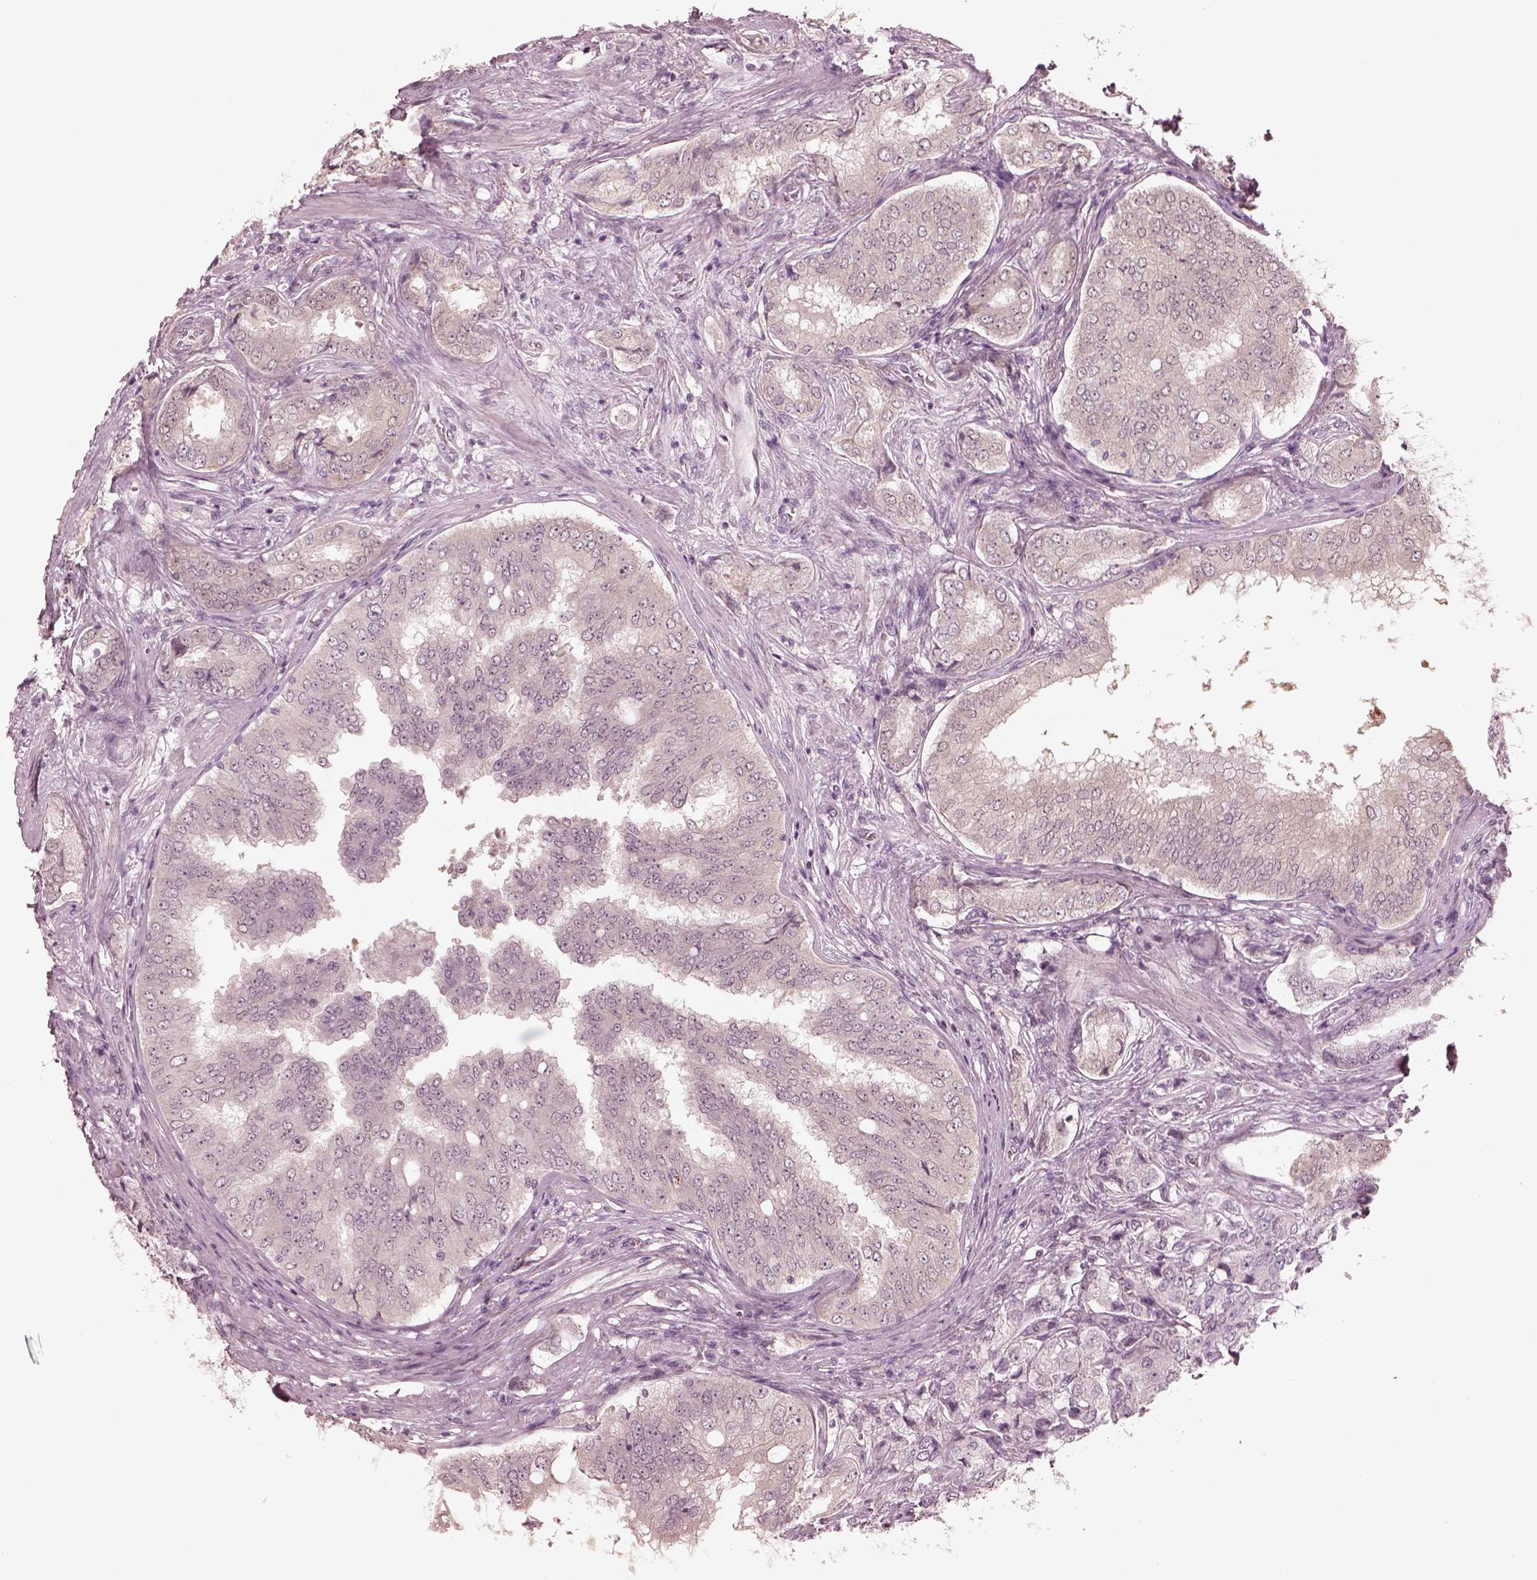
{"staining": {"intensity": "negative", "quantity": "none", "location": "none"}, "tissue": "prostate cancer", "cell_type": "Tumor cells", "image_type": "cancer", "snomed": [{"axis": "morphology", "description": "Adenocarcinoma, NOS"}, {"axis": "topography", "description": "Prostate"}], "caption": "High power microscopy image of an IHC micrograph of adenocarcinoma (prostate), revealing no significant positivity in tumor cells.", "gene": "IQCG", "patient": {"sex": "male", "age": 65}}